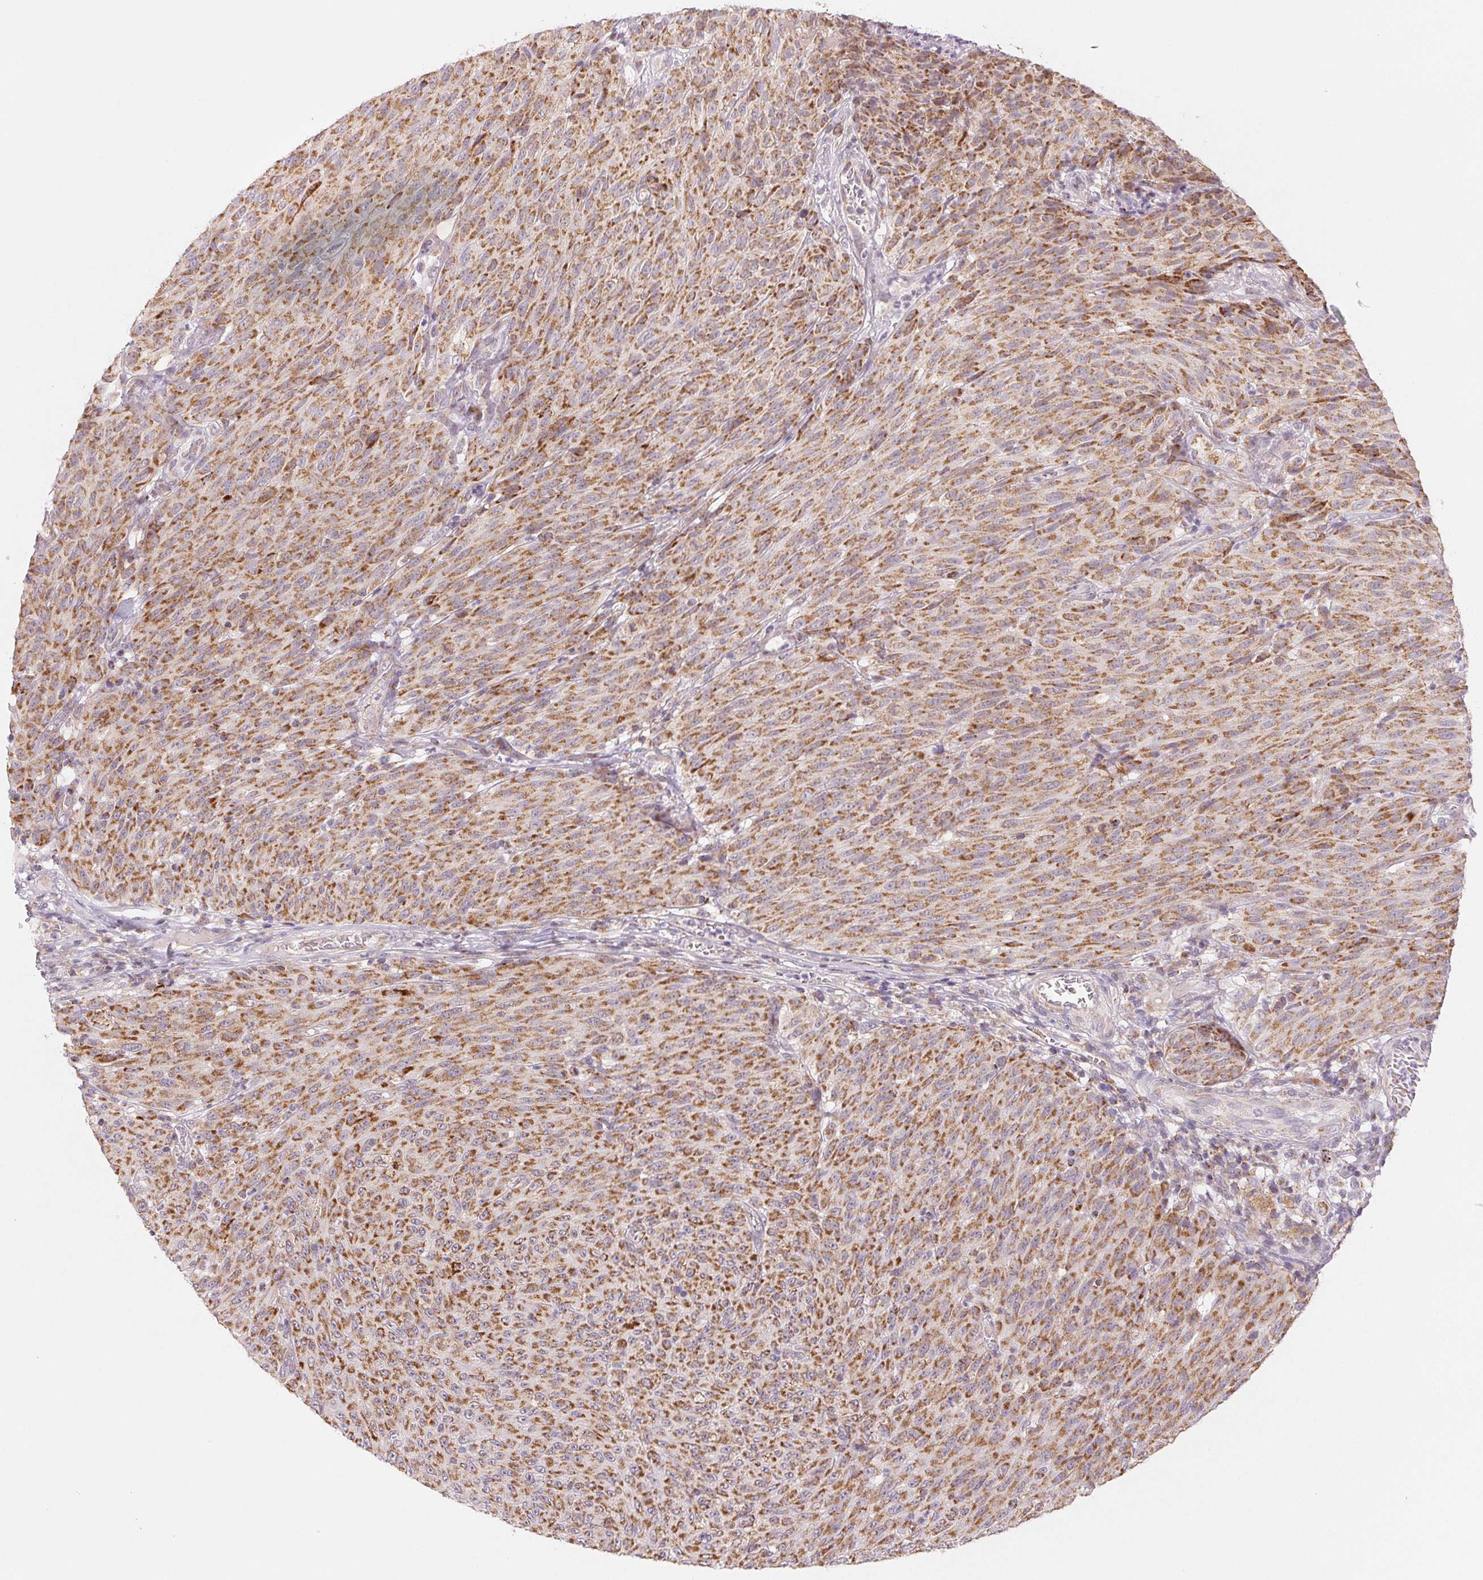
{"staining": {"intensity": "moderate", "quantity": ">75%", "location": "cytoplasmic/membranous"}, "tissue": "melanoma", "cell_type": "Tumor cells", "image_type": "cancer", "snomed": [{"axis": "morphology", "description": "Malignant melanoma, NOS"}, {"axis": "topography", "description": "Skin"}], "caption": "Protein staining displays moderate cytoplasmic/membranous expression in about >75% of tumor cells in melanoma.", "gene": "HINT2", "patient": {"sex": "male", "age": 85}}